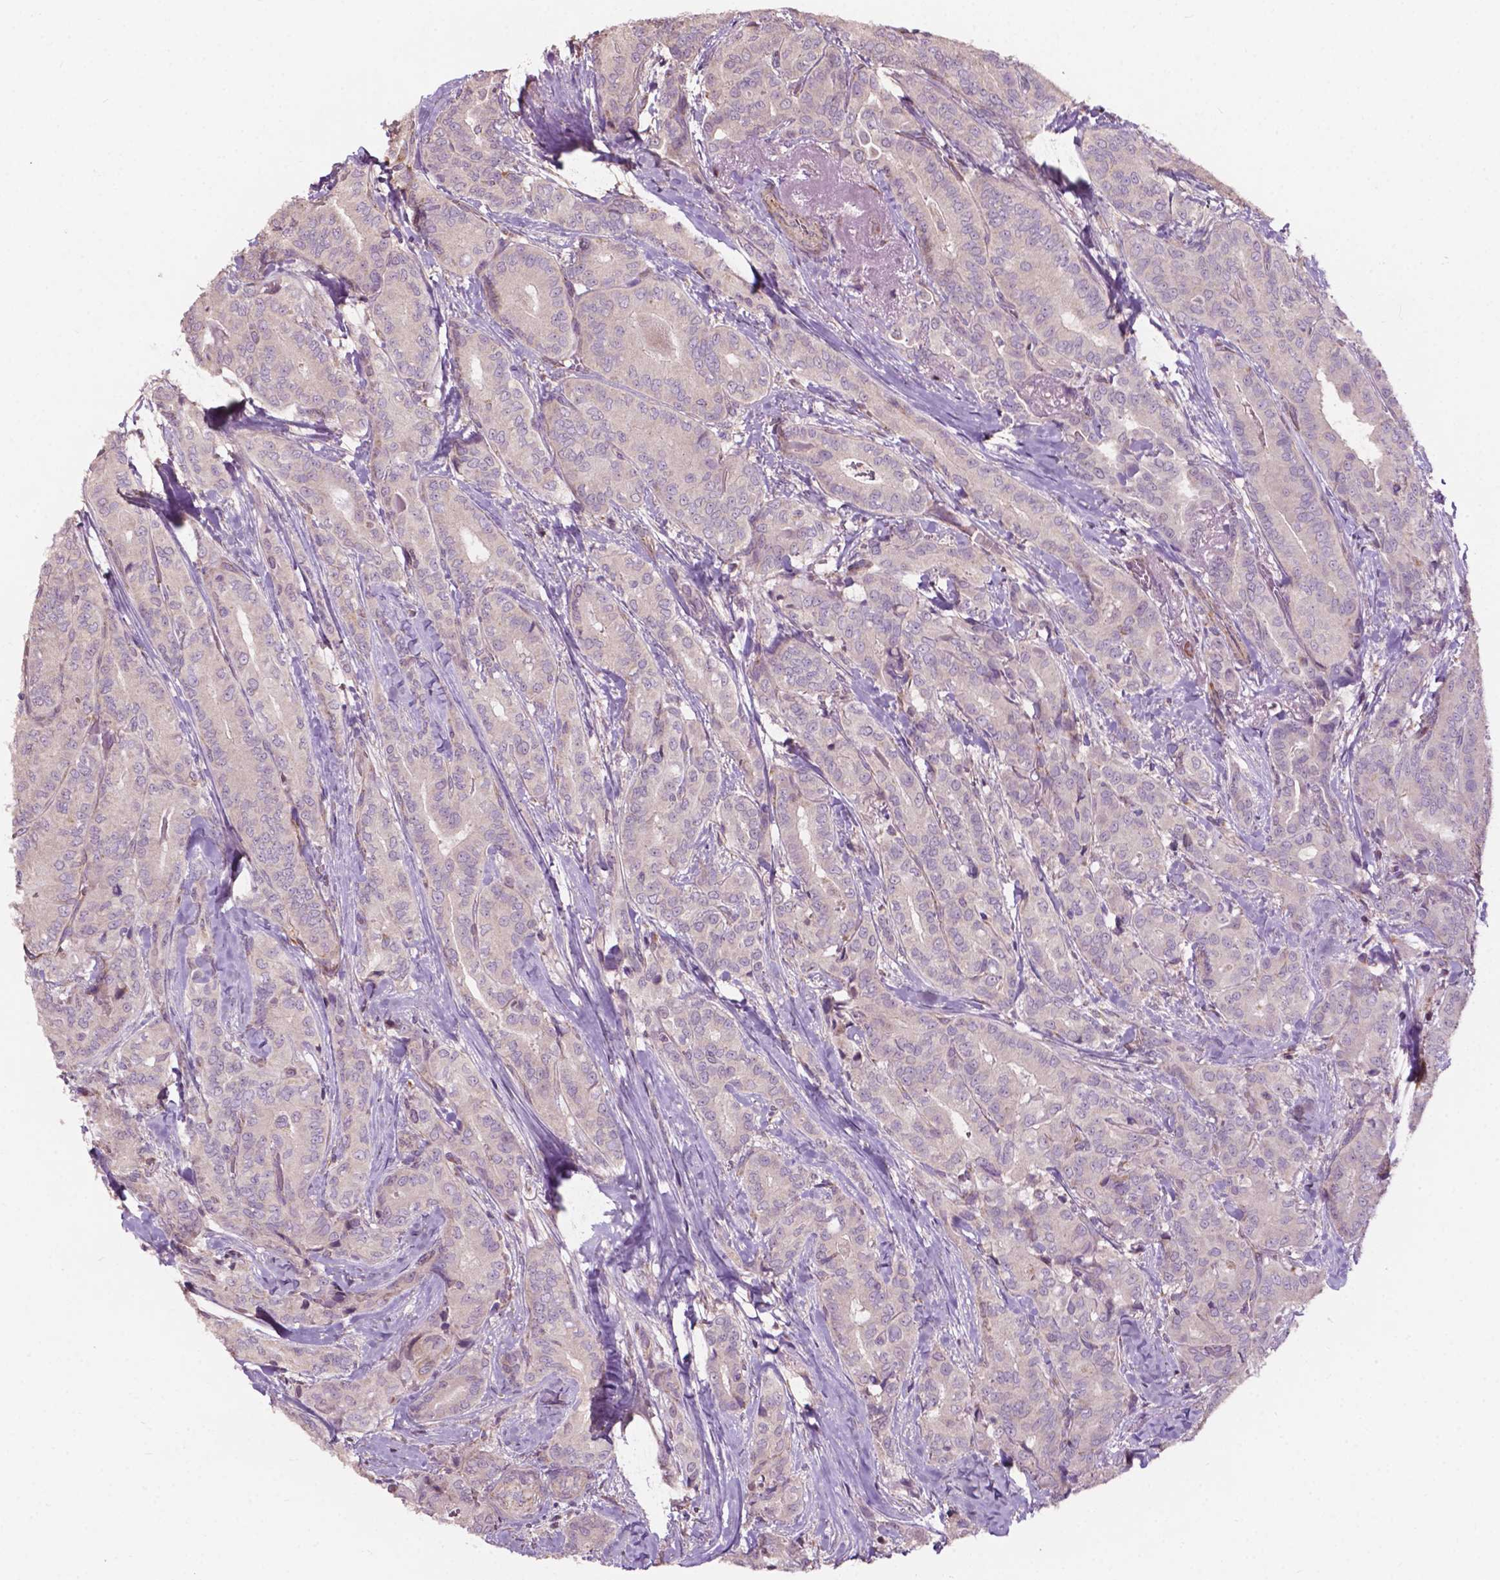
{"staining": {"intensity": "negative", "quantity": "none", "location": "none"}, "tissue": "thyroid cancer", "cell_type": "Tumor cells", "image_type": "cancer", "snomed": [{"axis": "morphology", "description": "Papillary adenocarcinoma, NOS"}, {"axis": "topography", "description": "Thyroid gland"}], "caption": "Immunohistochemistry (IHC) histopathology image of human papillary adenocarcinoma (thyroid) stained for a protein (brown), which displays no positivity in tumor cells.", "gene": "NDUFA10", "patient": {"sex": "male", "age": 61}}